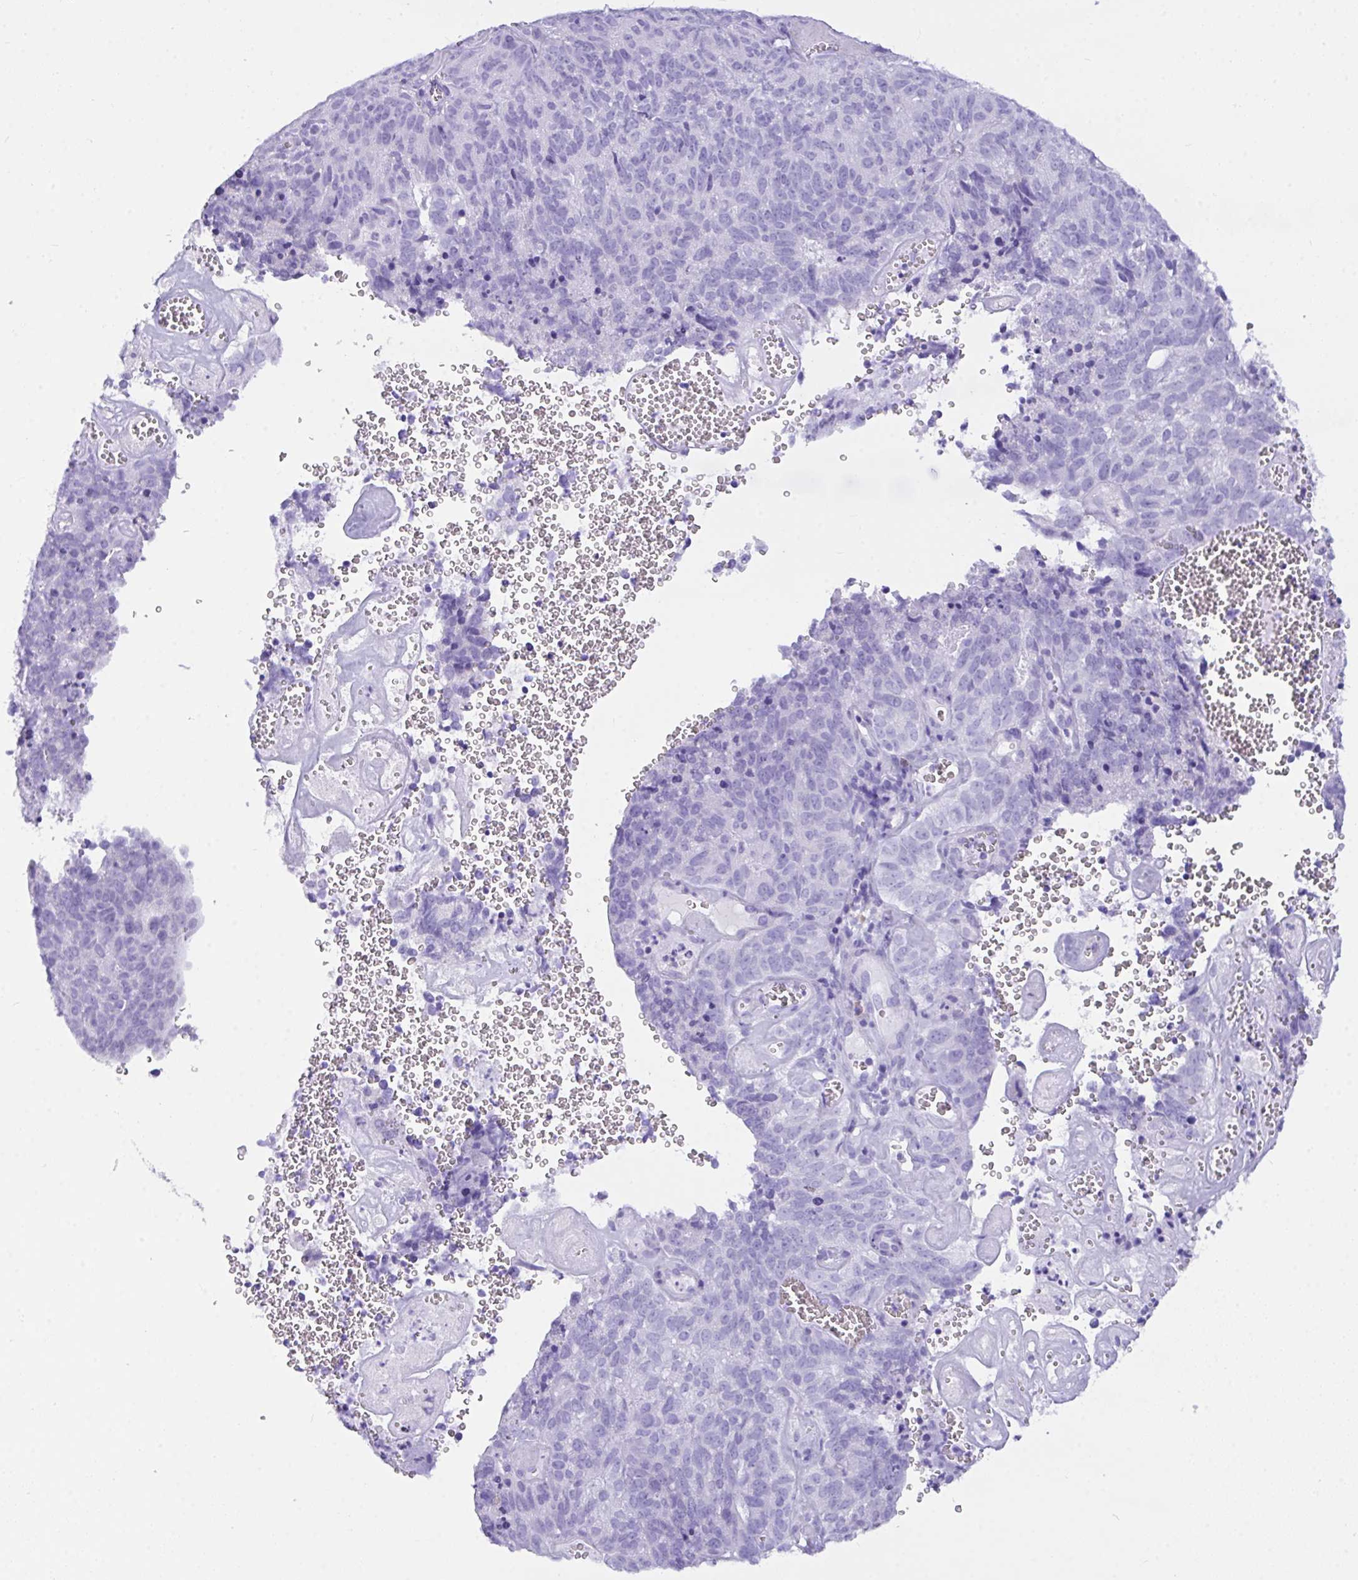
{"staining": {"intensity": "negative", "quantity": "none", "location": "none"}, "tissue": "cervical cancer", "cell_type": "Tumor cells", "image_type": "cancer", "snomed": [{"axis": "morphology", "description": "Adenocarcinoma, NOS"}, {"axis": "topography", "description": "Cervix"}], "caption": "Immunohistochemistry photomicrograph of cervical cancer (adenocarcinoma) stained for a protein (brown), which reveals no positivity in tumor cells. The staining is performed using DAB brown chromogen with nuclei counter-stained in using hematoxylin.", "gene": "BEST4", "patient": {"sex": "female", "age": 38}}